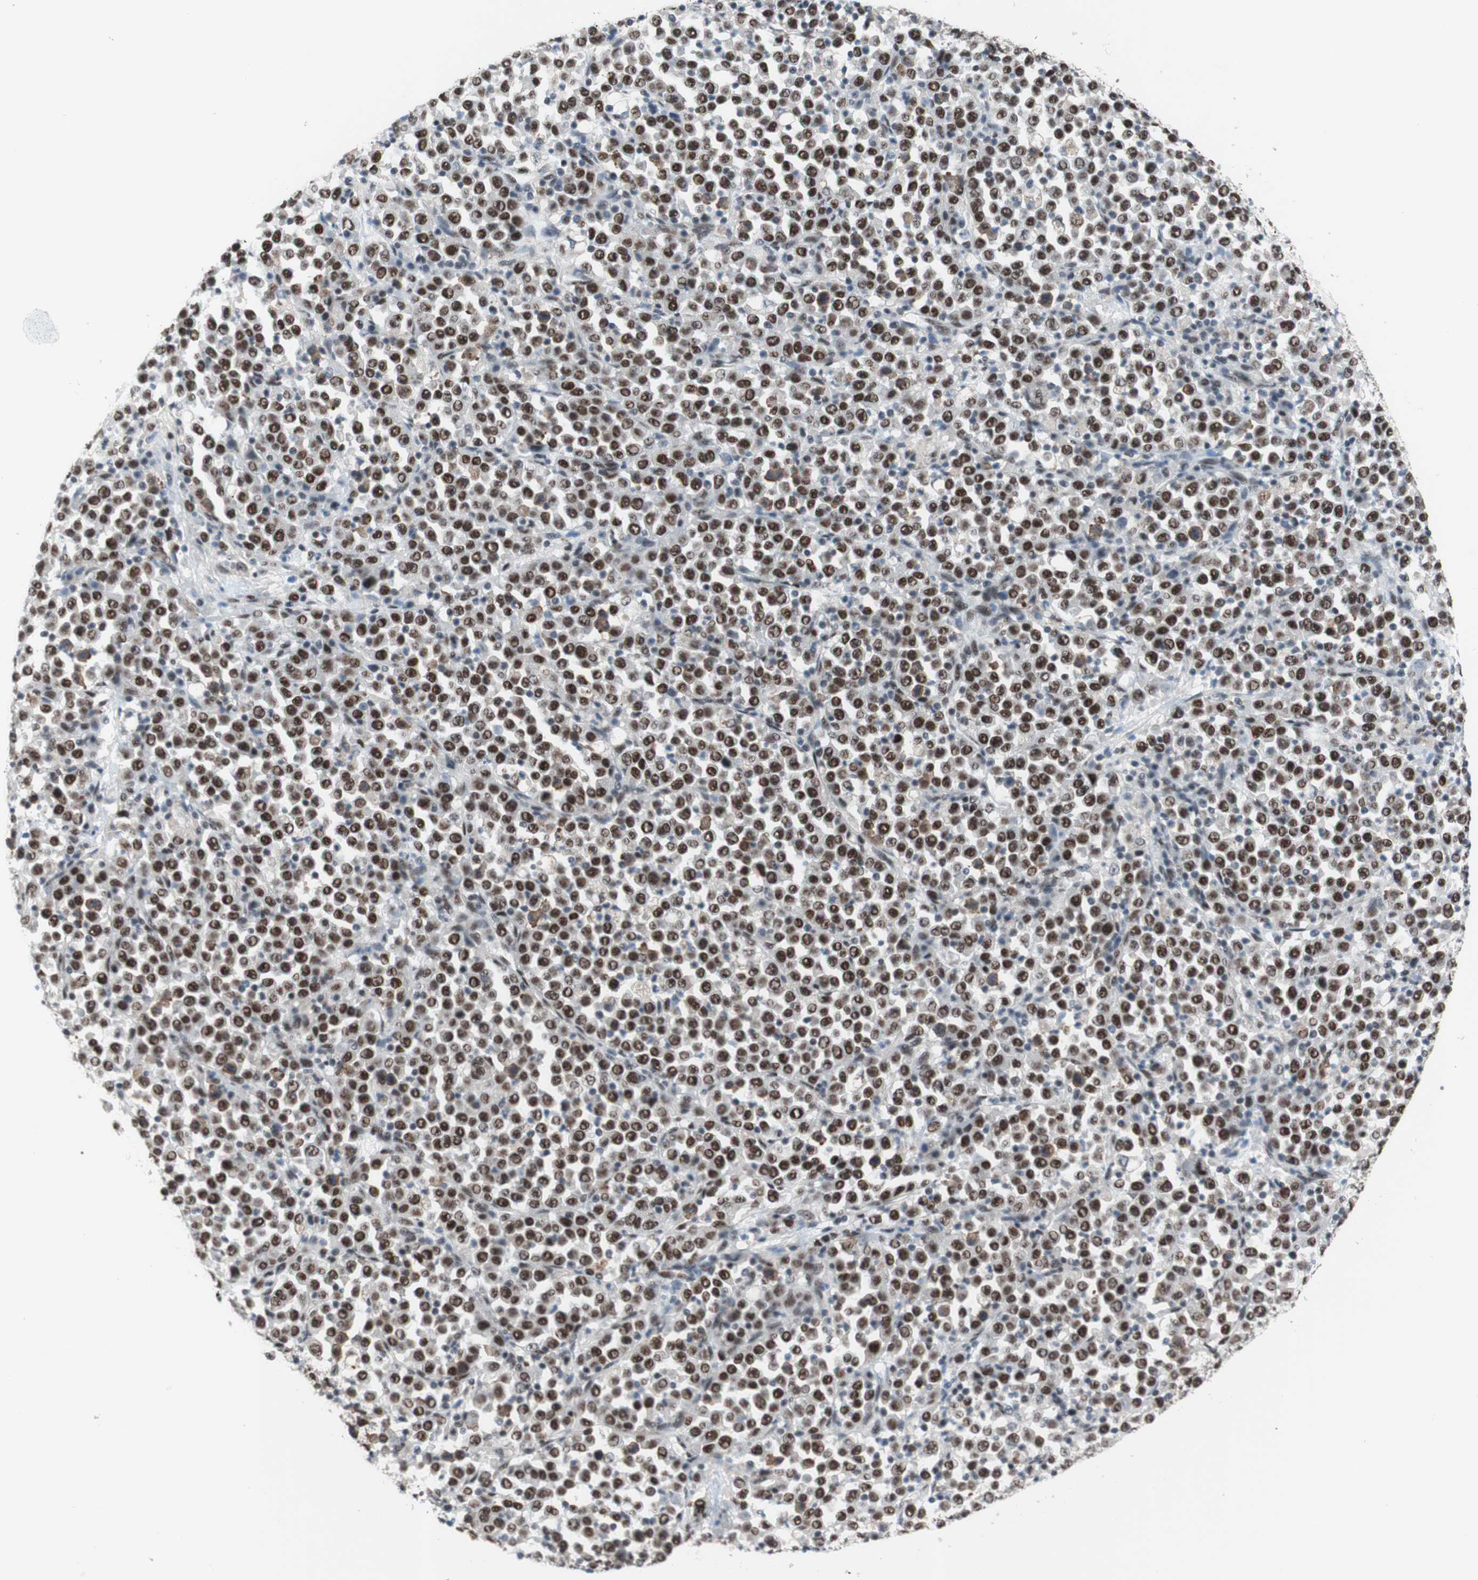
{"staining": {"intensity": "strong", "quantity": ">75%", "location": "nuclear"}, "tissue": "stomach cancer", "cell_type": "Tumor cells", "image_type": "cancer", "snomed": [{"axis": "morphology", "description": "Normal tissue, NOS"}, {"axis": "morphology", "description": "Adenocarcinoma, NOS"}, {"axis": "topography", "description": "Stomach, upper"}, {"axis": "topography", "description": "Stomach"}], "caption": "The immunohistochemical stain highlights strong nuclear positivity in tumor cells of stomach cancer (adenocarcinoma) tissue.", "gene": "PRPF19", "patient": {"sex": "male", "age": 59}}